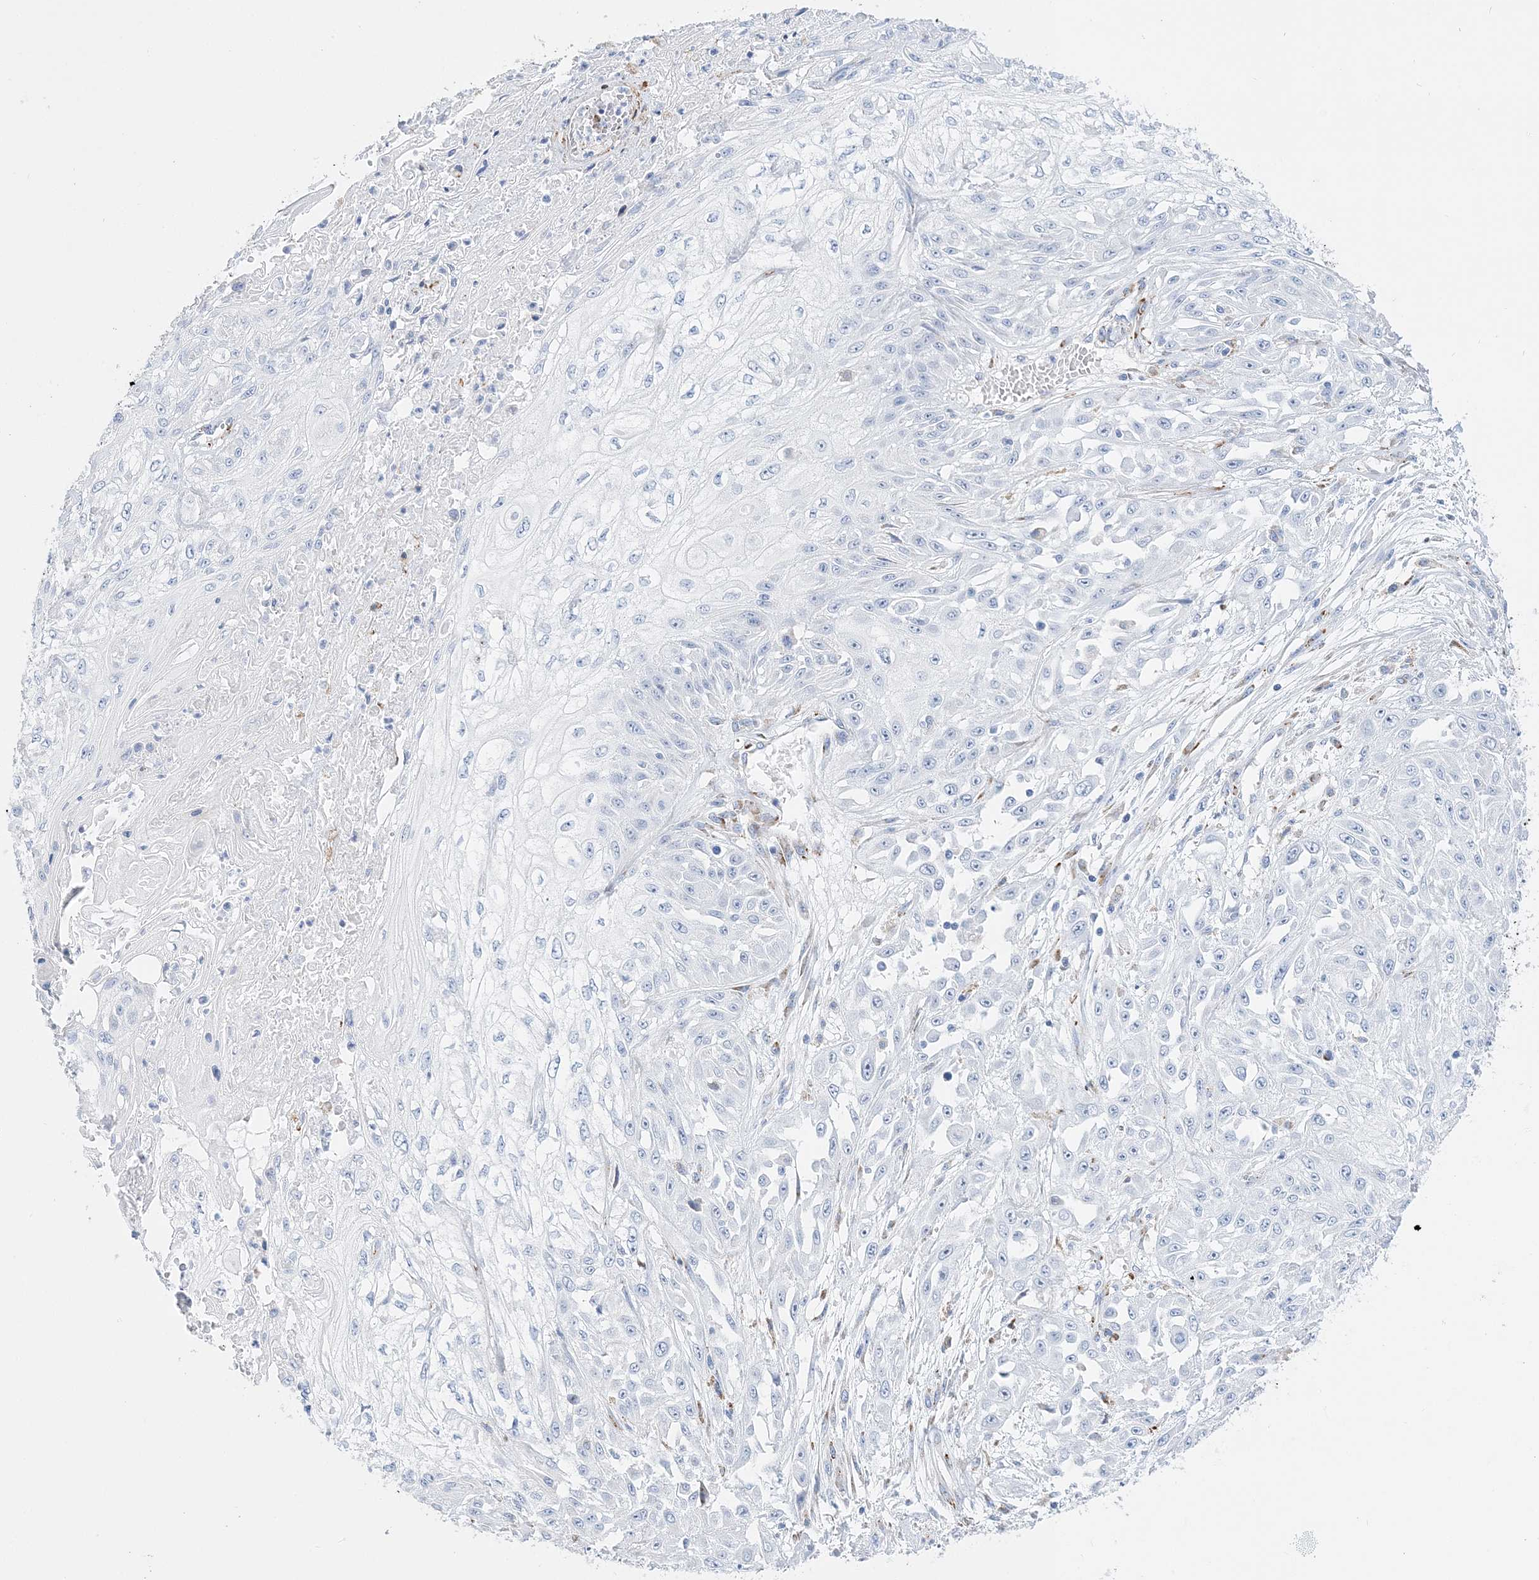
{"staining": {"intensity": "negative", "quantity": "none", "location": "none"}, "tissue": "skin cancer", "cell_type": "Tumor cells", "image_type": "cancer", "snomed": [{"axis": "morphology", "description": "Squamous cell carcinoma, NOS"}, {"axis": "morphology", "description": "Squamous cell carcinoma, metastatic, NOS"}, {"axis": "topography", "description": "Skin"}, {"axis": "topography", "description": "Lymph node"}], "caption": "IHC photomicrograph of human skin cancer stained for a protein (brown), which displays no staining in tumor cells.", "gene": "TSPYL6", "patient": {"sex": "male", "age": 75}}